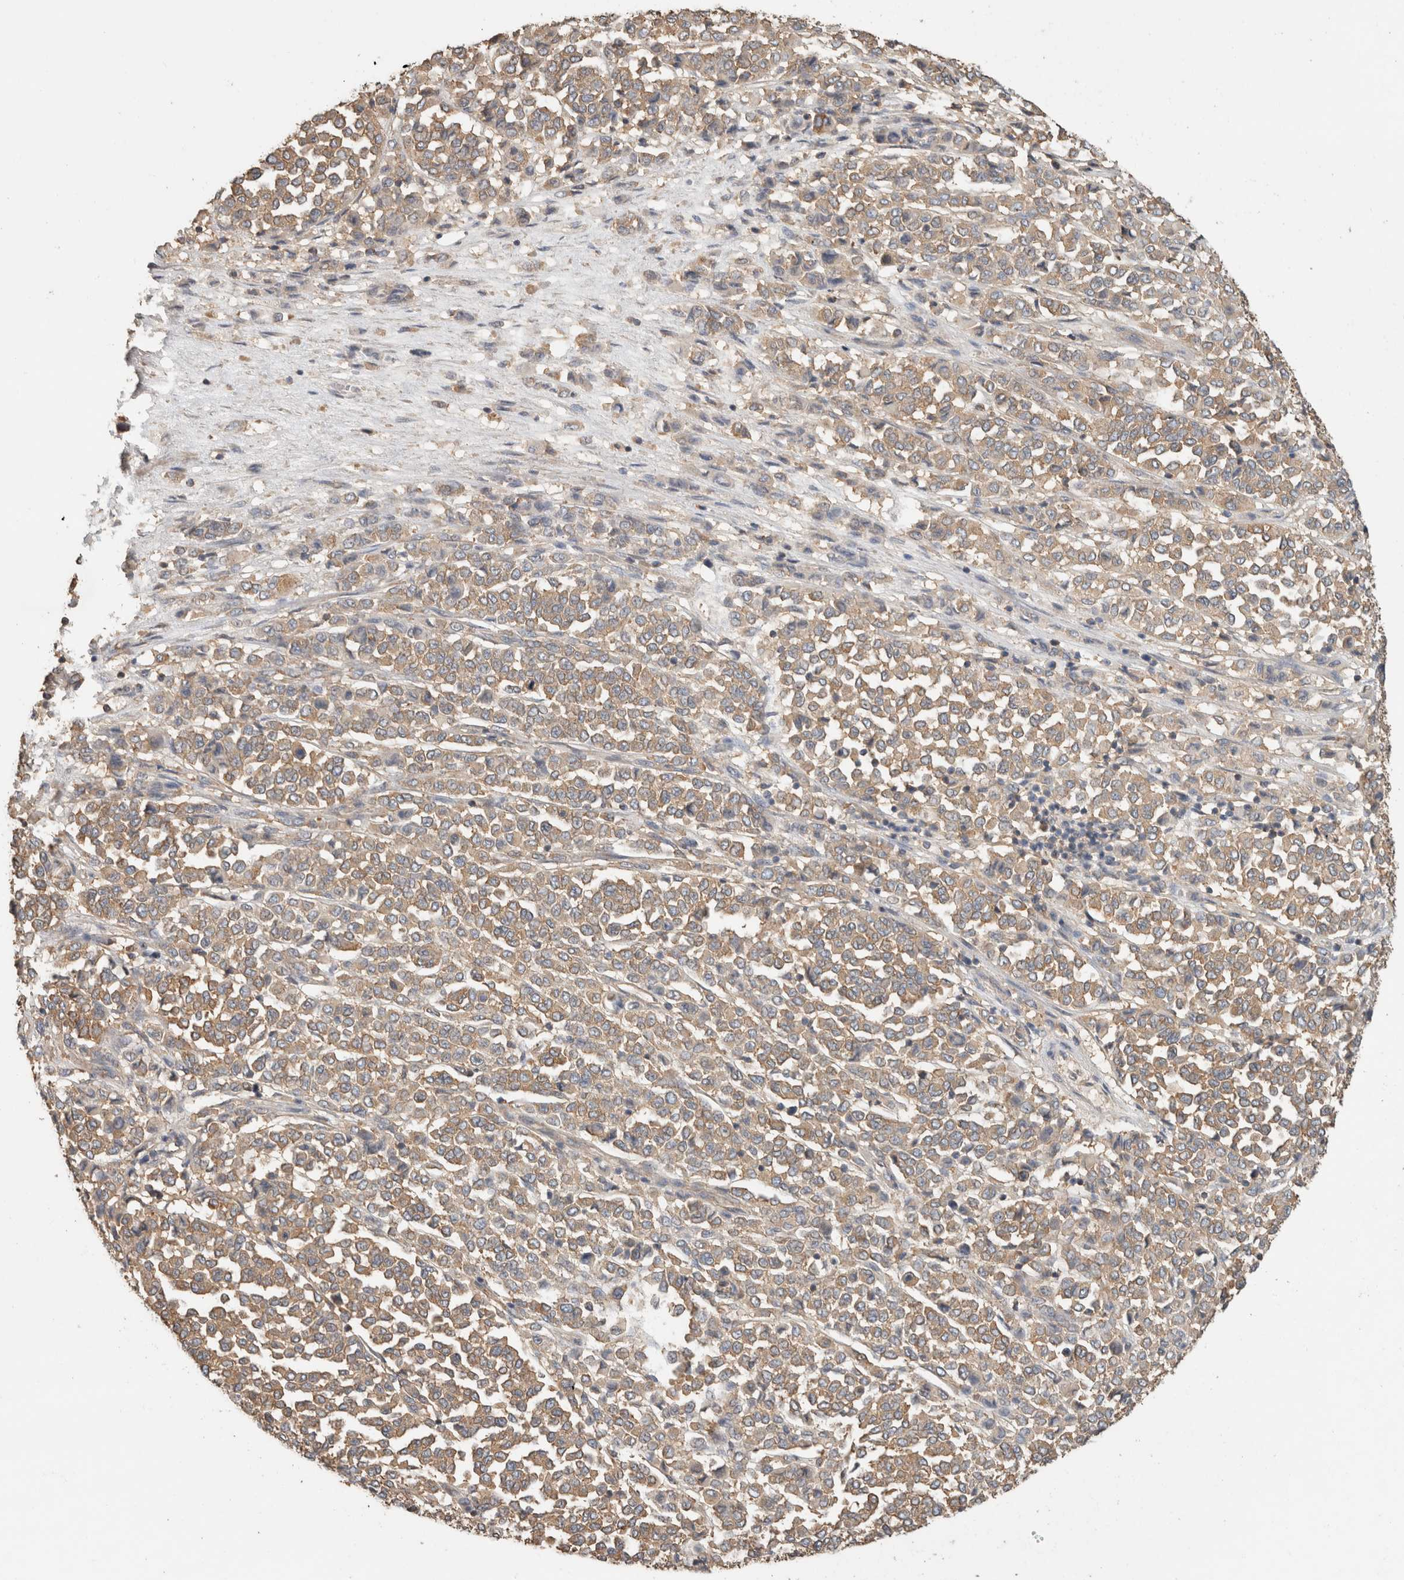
{"staining": {"intensity": "moderate", "quantity": ">75%", "location": "cytoplasmic/membranous"}, "tissue": "melanoma", "cell_type": "Tumor cells", "image_type": "cancer", "snomed": [{"axis": "morphology", "description": "Malignant melanoma, Metastatic site"}, {"axis": "topography", "description": "Pancreas"}], "caption": "Malignant melanoma (metastatic site) tissue demonstrates moderate cytoplasmic/membranous staining in approximately >75% of tumor cells", "gene": "EIF4G3", "patient": {"sex": "female", "age": 30}}